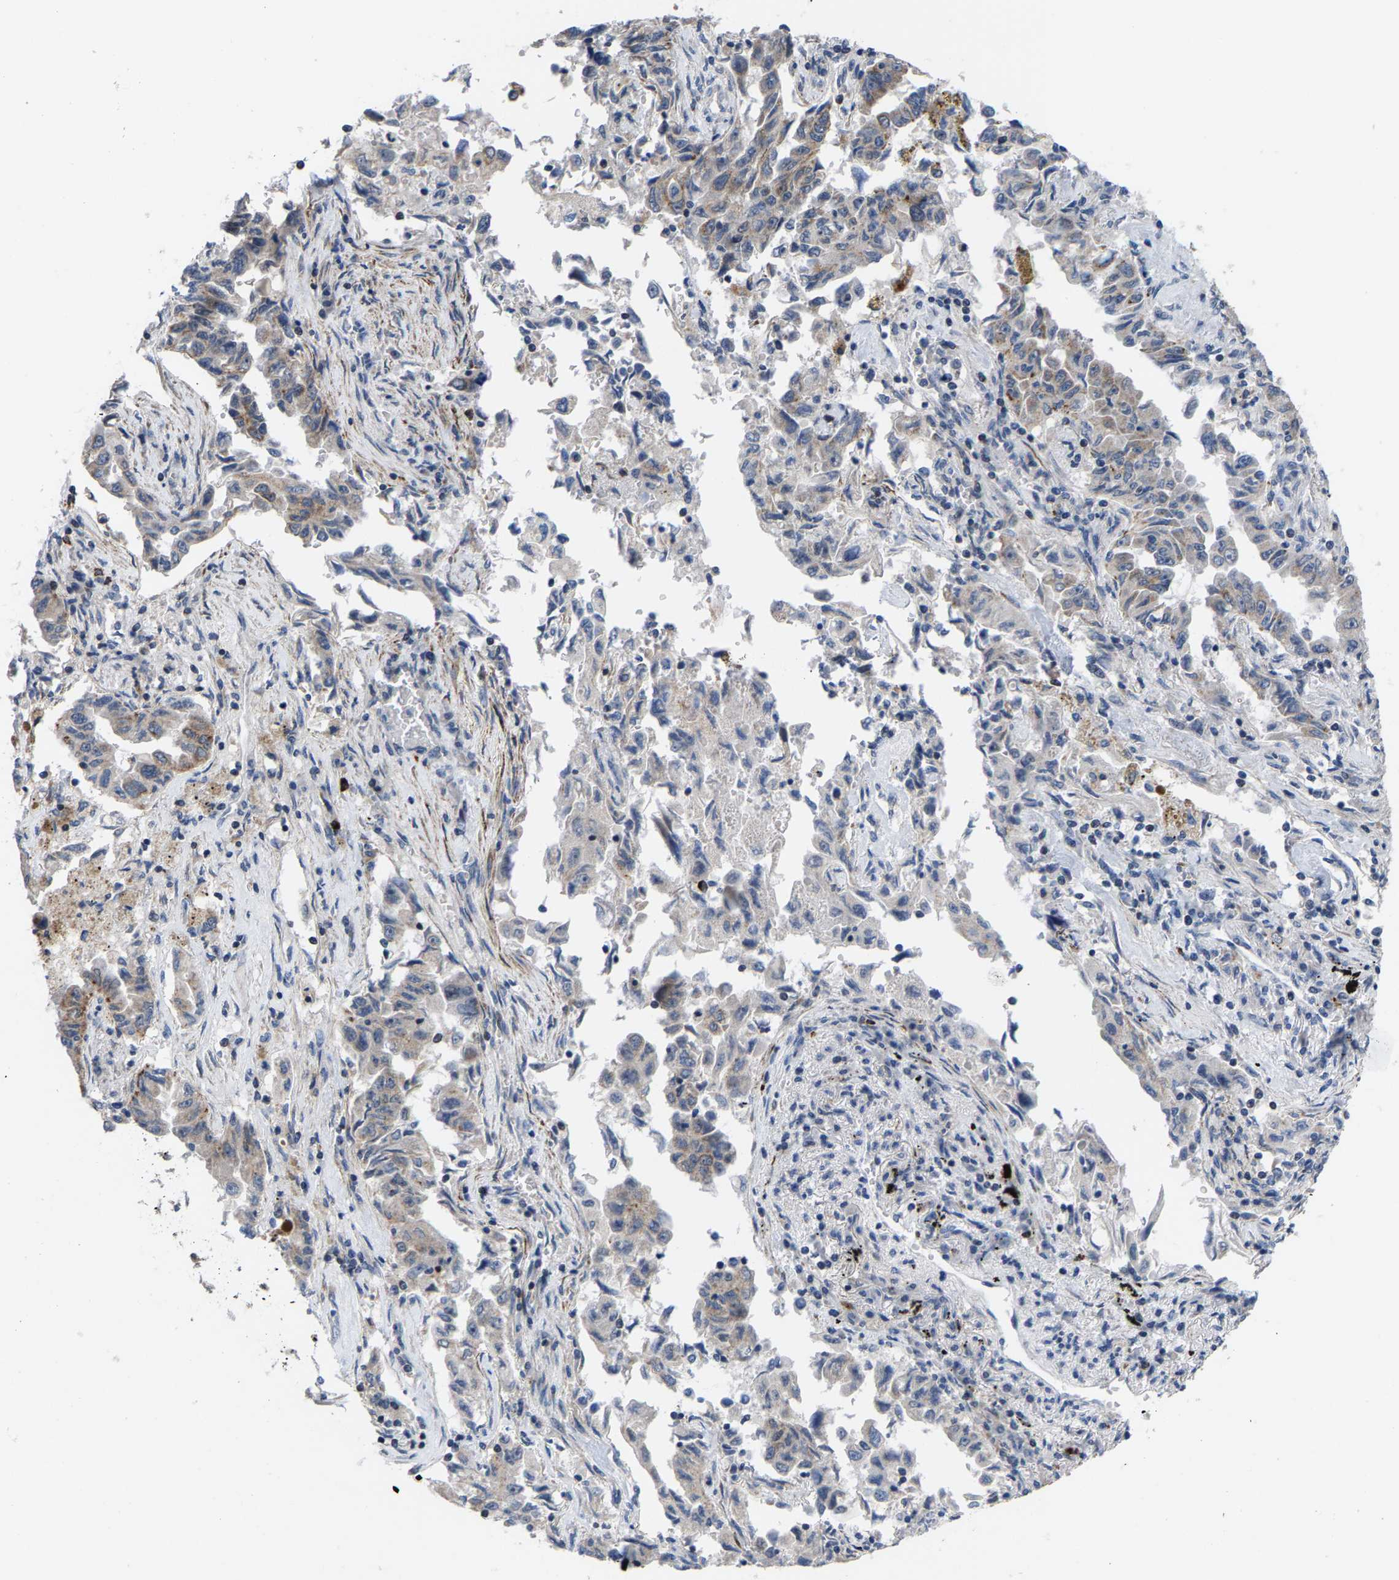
{"staining": {"intensity": "weak", "quantity": "25%-75%", "location": "cytoplasmic/membranous"}, "tissue": "lung cancer", "cell_type": "Tumor cells", "image_type": "cancer", "snomed": [{"axis": "morphology", "description": "Adenocarcinoma, NOS"}, {"axis": "topography", "description": "Lung"}], "caption": "A brown stain highlights weak cytoplasmic/membranous staining of a protein in human lung cancer tumor cells.", "gene": "TDRKH", "patient": {"sex": "female", "age": 51}}